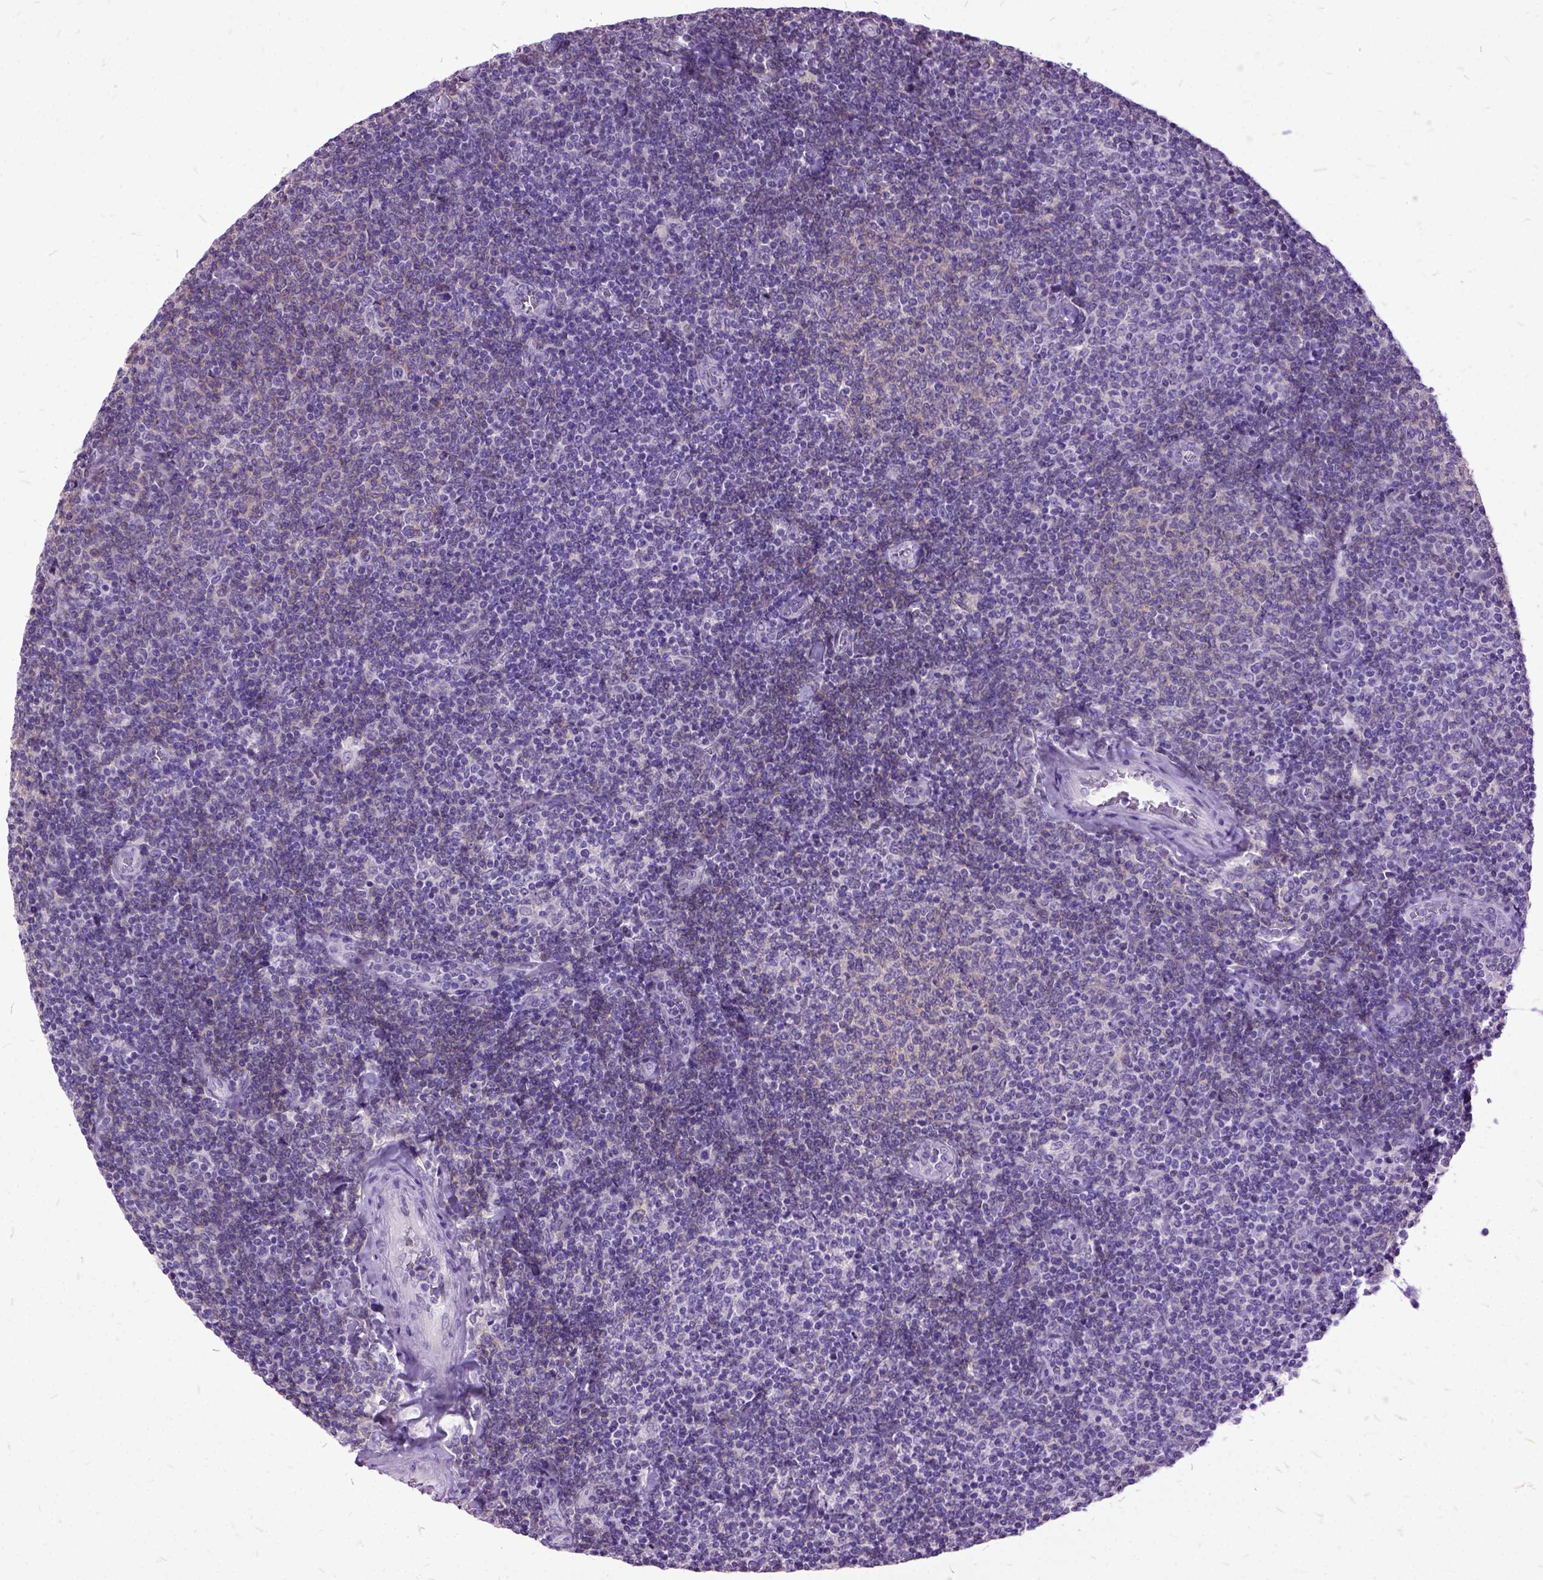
{"staining": {"intensity": "weak", "quantity": "25%-75%", "location": "cytoplasmic/membranous"}, "tissue": "lymphoma", "cell_type": "Tumor cells", "image_type": "cancer", "snomed": [{"axis": "morphology", "description": "Malignant lymphoma, non-Hodgkin's type, Low grade"}, {"axis": "topography", "description": "Lymph node"}], "caption": "Immunohistochemical staining of human lymphoma displays low levels of weak cytoplasmic/membranous protein staining in about 25%-75% of tumor cells.", "gene": "MME", "patient": {"sex": "male", "age": 52}}